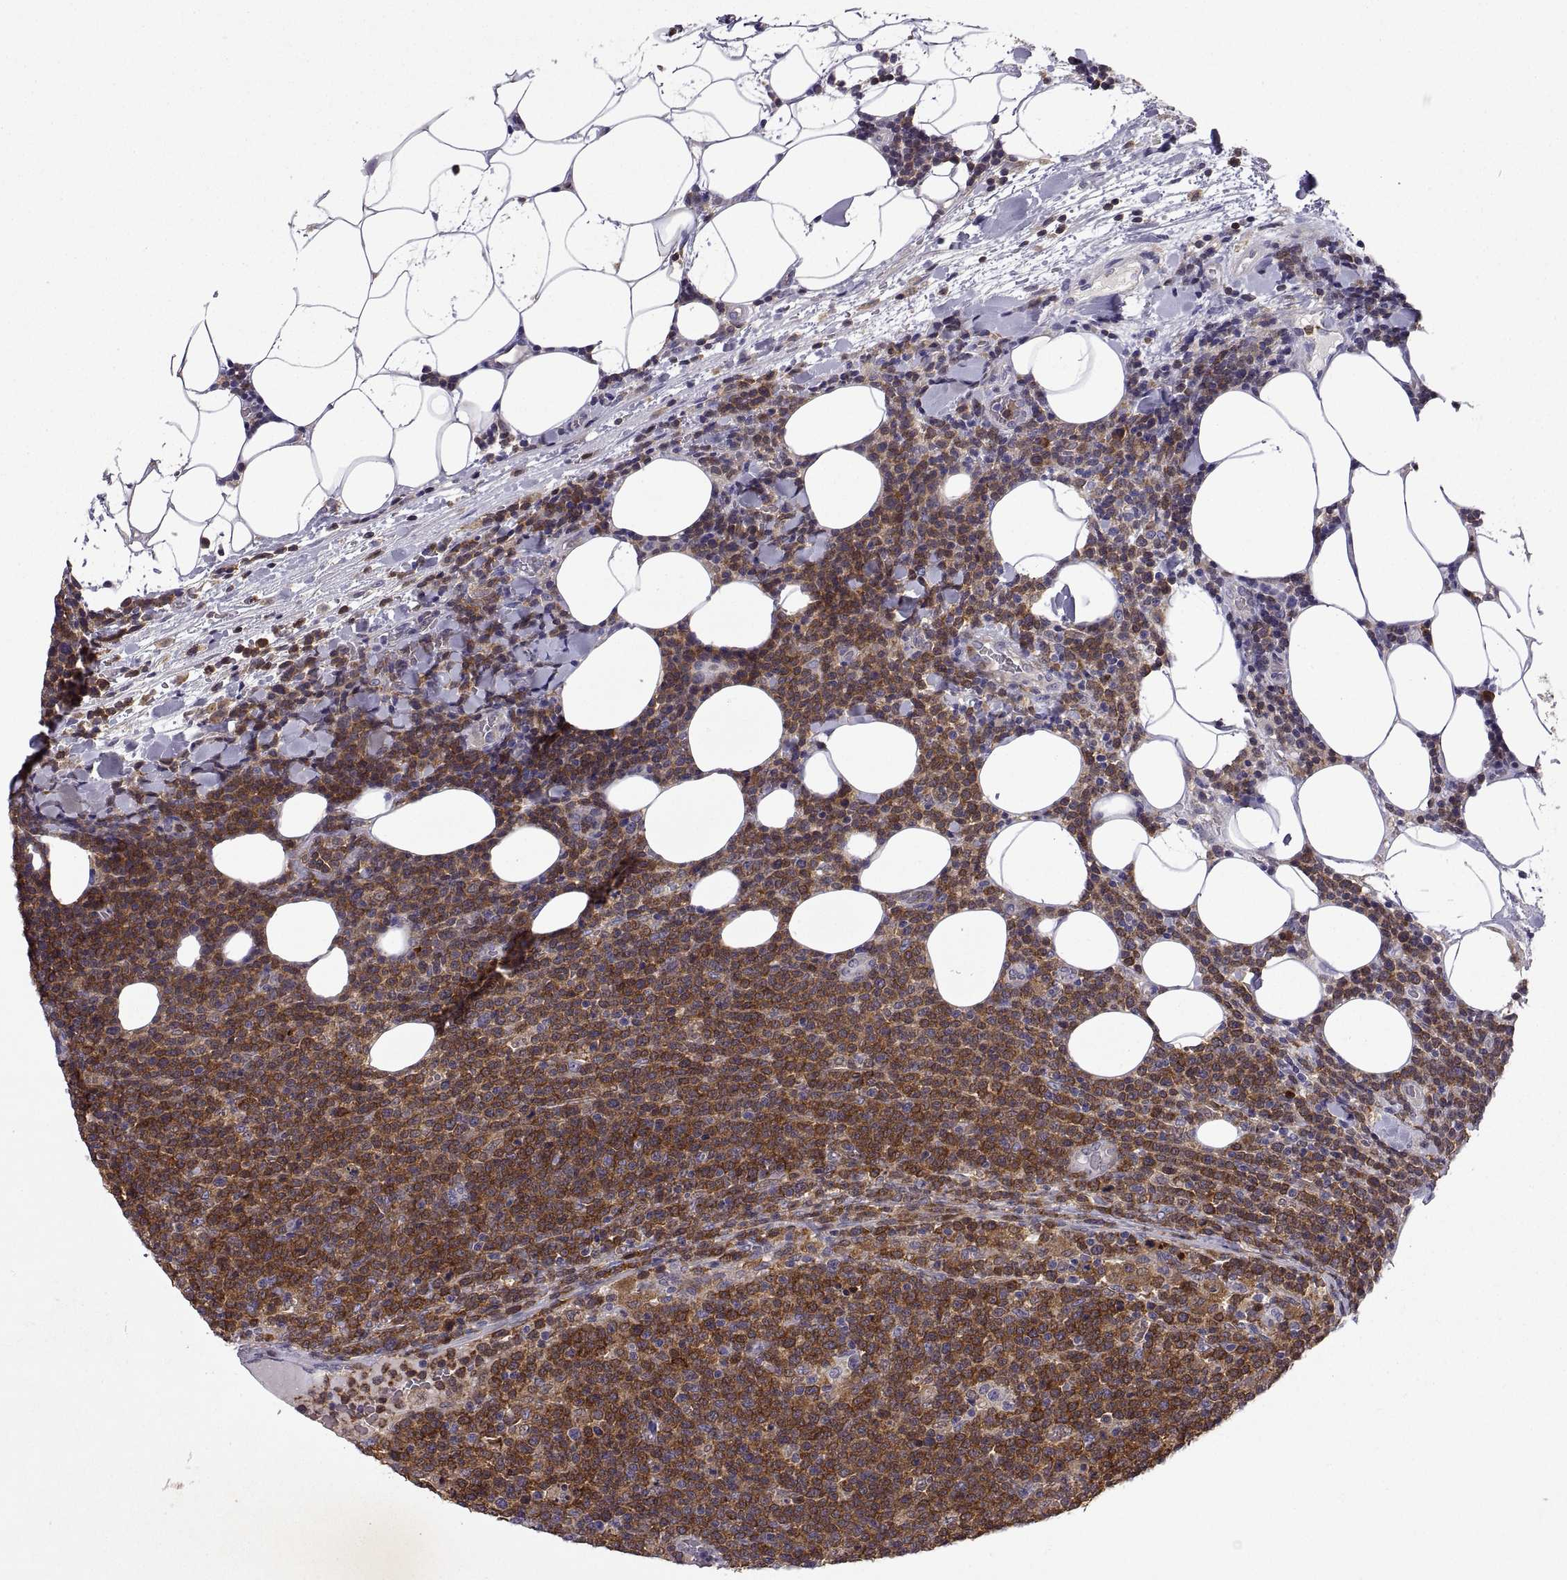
{"staining": {"intensity": "strong", "quantity": ">75%", "location": "cytoplasmic/membranous"}, "tissue": "lymphoma", "cell_type": "Tumor cells", "image_type": "cancer", "snomed": [{"axis": "morphology", "description": "Malignant lymphoma, non-Hodgkin's type, High grade"}, {"axis": "topography", "description": "Lymph node"}], "caption": "This is a micrograph of immunohistochemistry (IHC) staining of malignant lymphoma, non-Hodgkin's type (high-grade), which shows strong staining in the cytoplasmic/membranous of tumor cells.", "gene": "DOK3", "patient": {"sex": "male", "age": 61}}